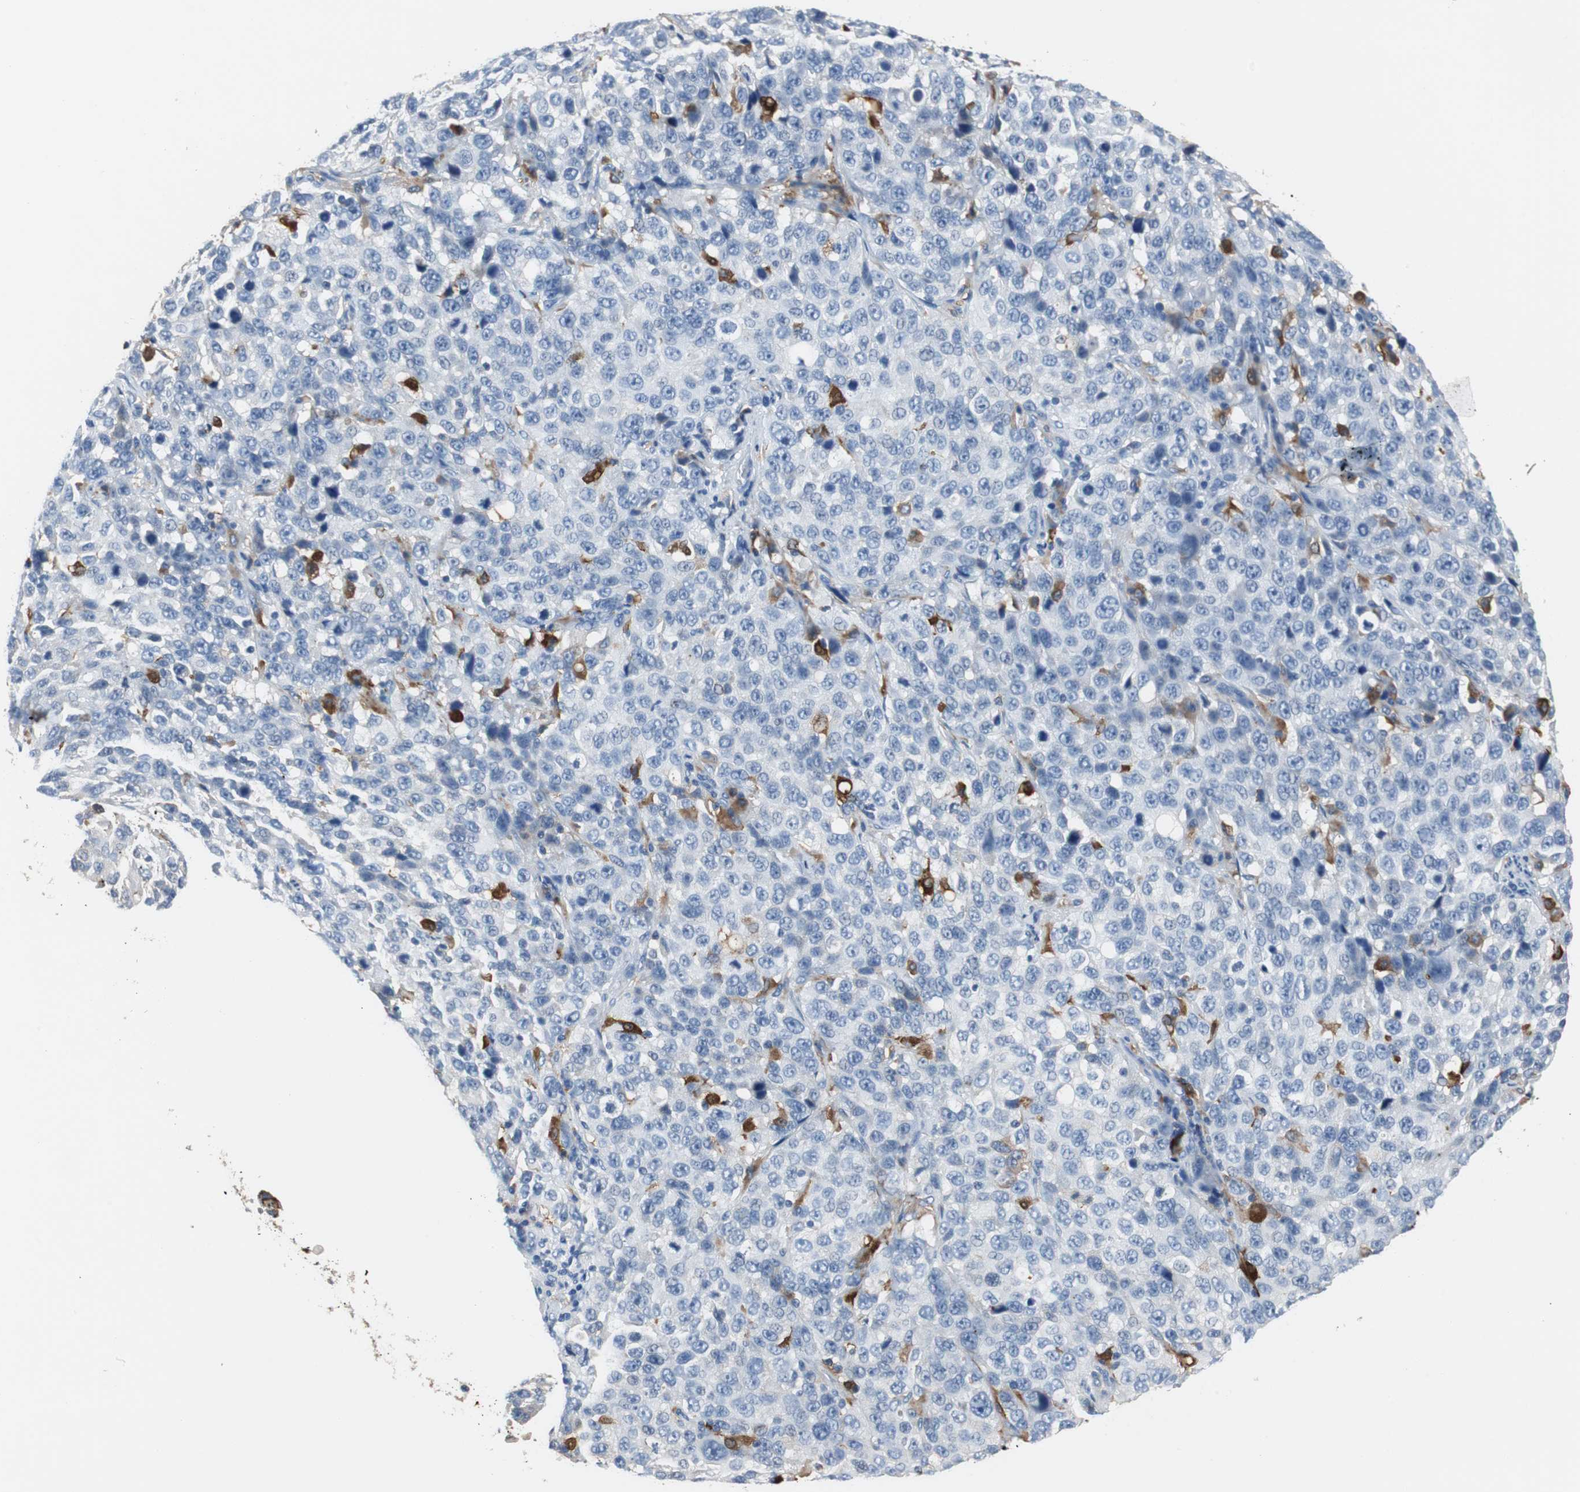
{"staining": {"intensity": "negative", "quantity": "none", "location": "none"}, "tissue": "stomach cancer", "cell_type": "Tumor cells", "image_type": "cancer", "snomed": [{"axis": "morphology", "description": "Normal tissue, NOS"}, {"axis": "morphology", "description": "Adenocarcinoma, NOS"}, {"axis": "topography", "description": "Stomach"}], "caption": "Immunohistochemistry (IHC) of human stomach cancer (adenocarcinoma) shows no positivity in tumor cells.", "gene": "PI15", "patient": {"sex": "male", "age": 48}}